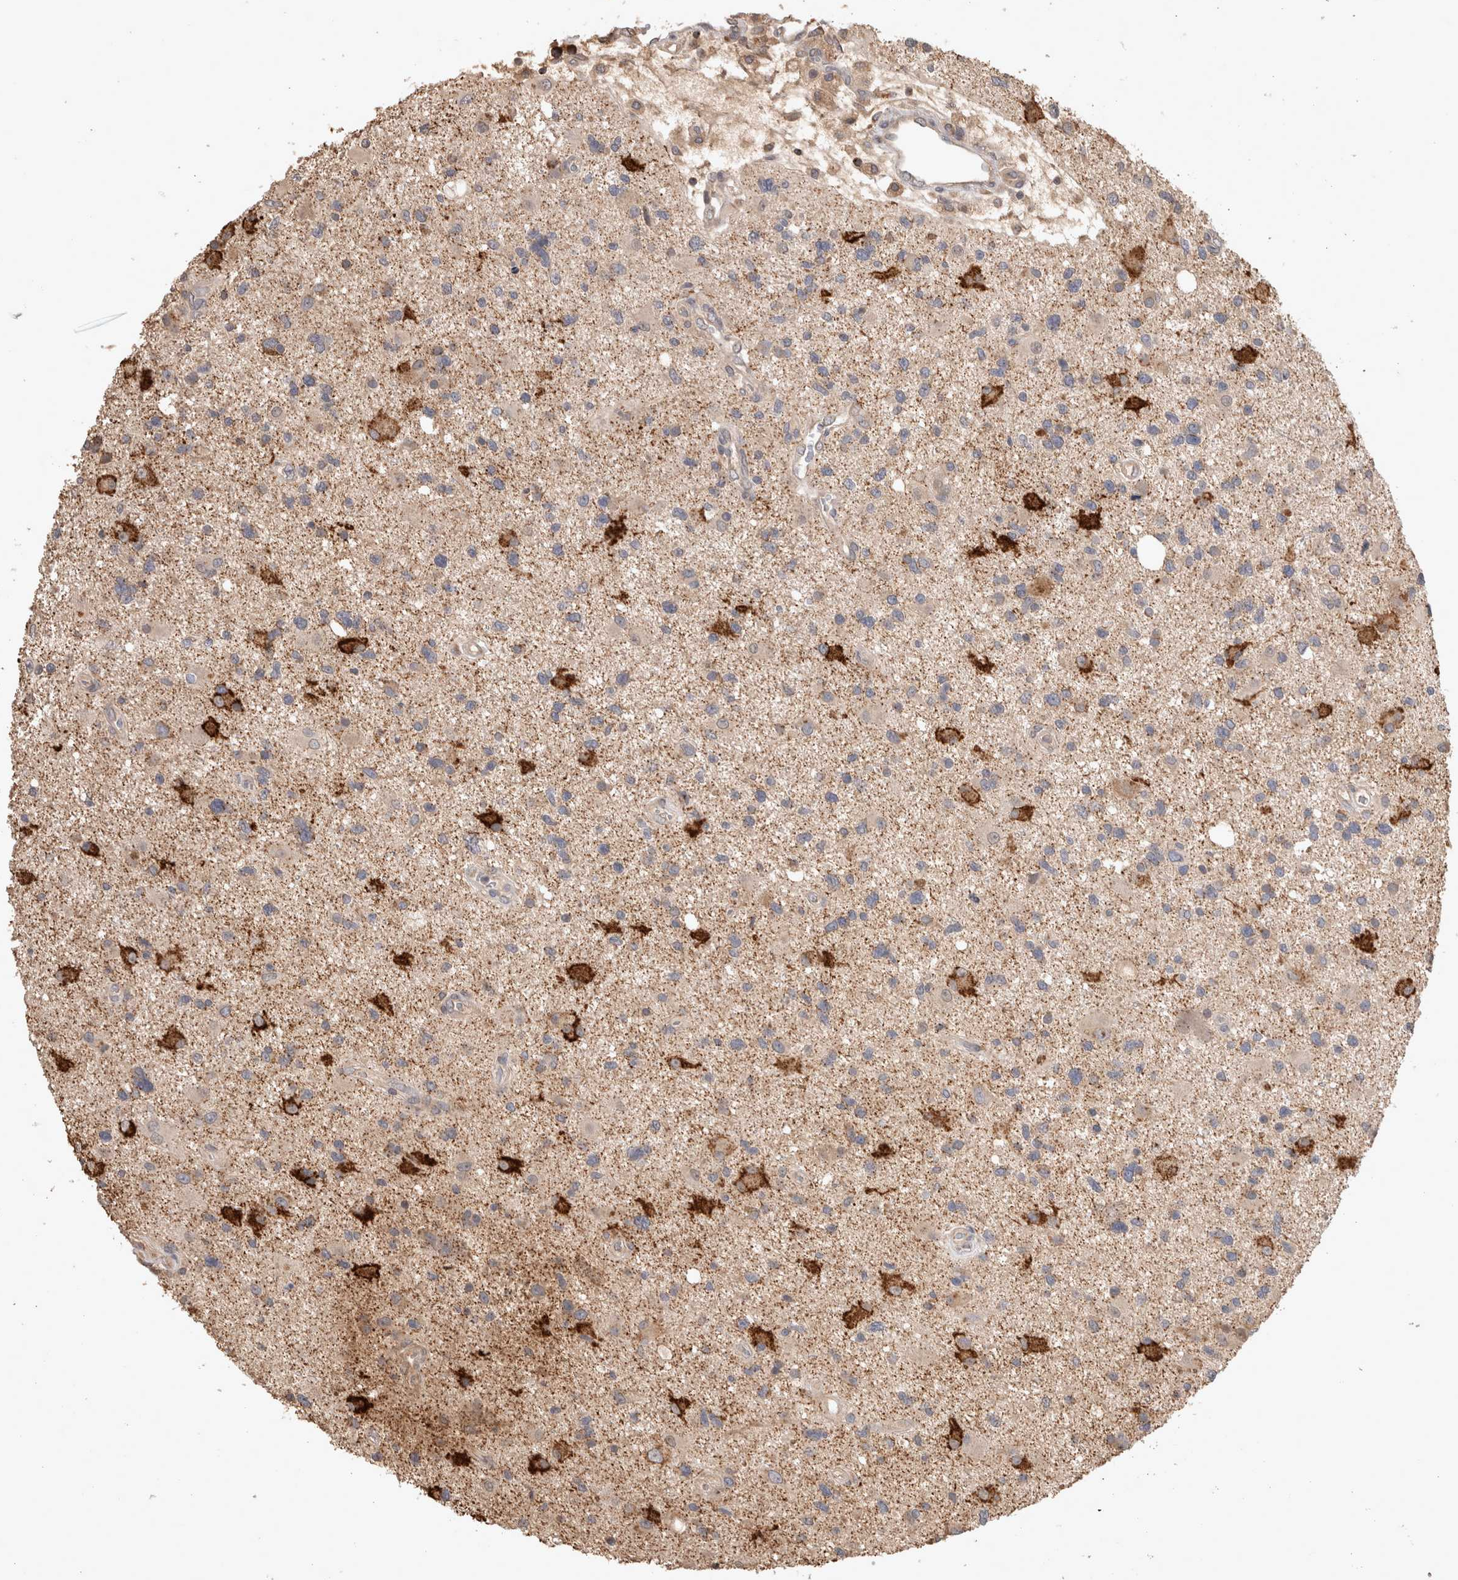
{"staining": {"intensity": "strong", "quantity": "<25%", "location": "cytoplasmic/membranous"}, "tissue": "glioma", "cell_type": "Tumor cells", "image_type": "cancer", "snomed": [{"axis": "morphology", "description": "Glioma, malignant, High grade"}, {"axis": "topography", "description": "Brain"}], "caption": "Immunohistochemistry (DAB (3,3'-diaminobenzidine)) staining of human malignant high-grade glioma shows strong cytoplasmic/membranous protein expression in approximately <25% of tumor cells. The protein of interest is stained brown, and the nuclei are stained in blue (DAB IHC with brightfield microscopy, high magnification).", "gene": "SERAC1", "patient": {"sex": "male", "age": 33}}